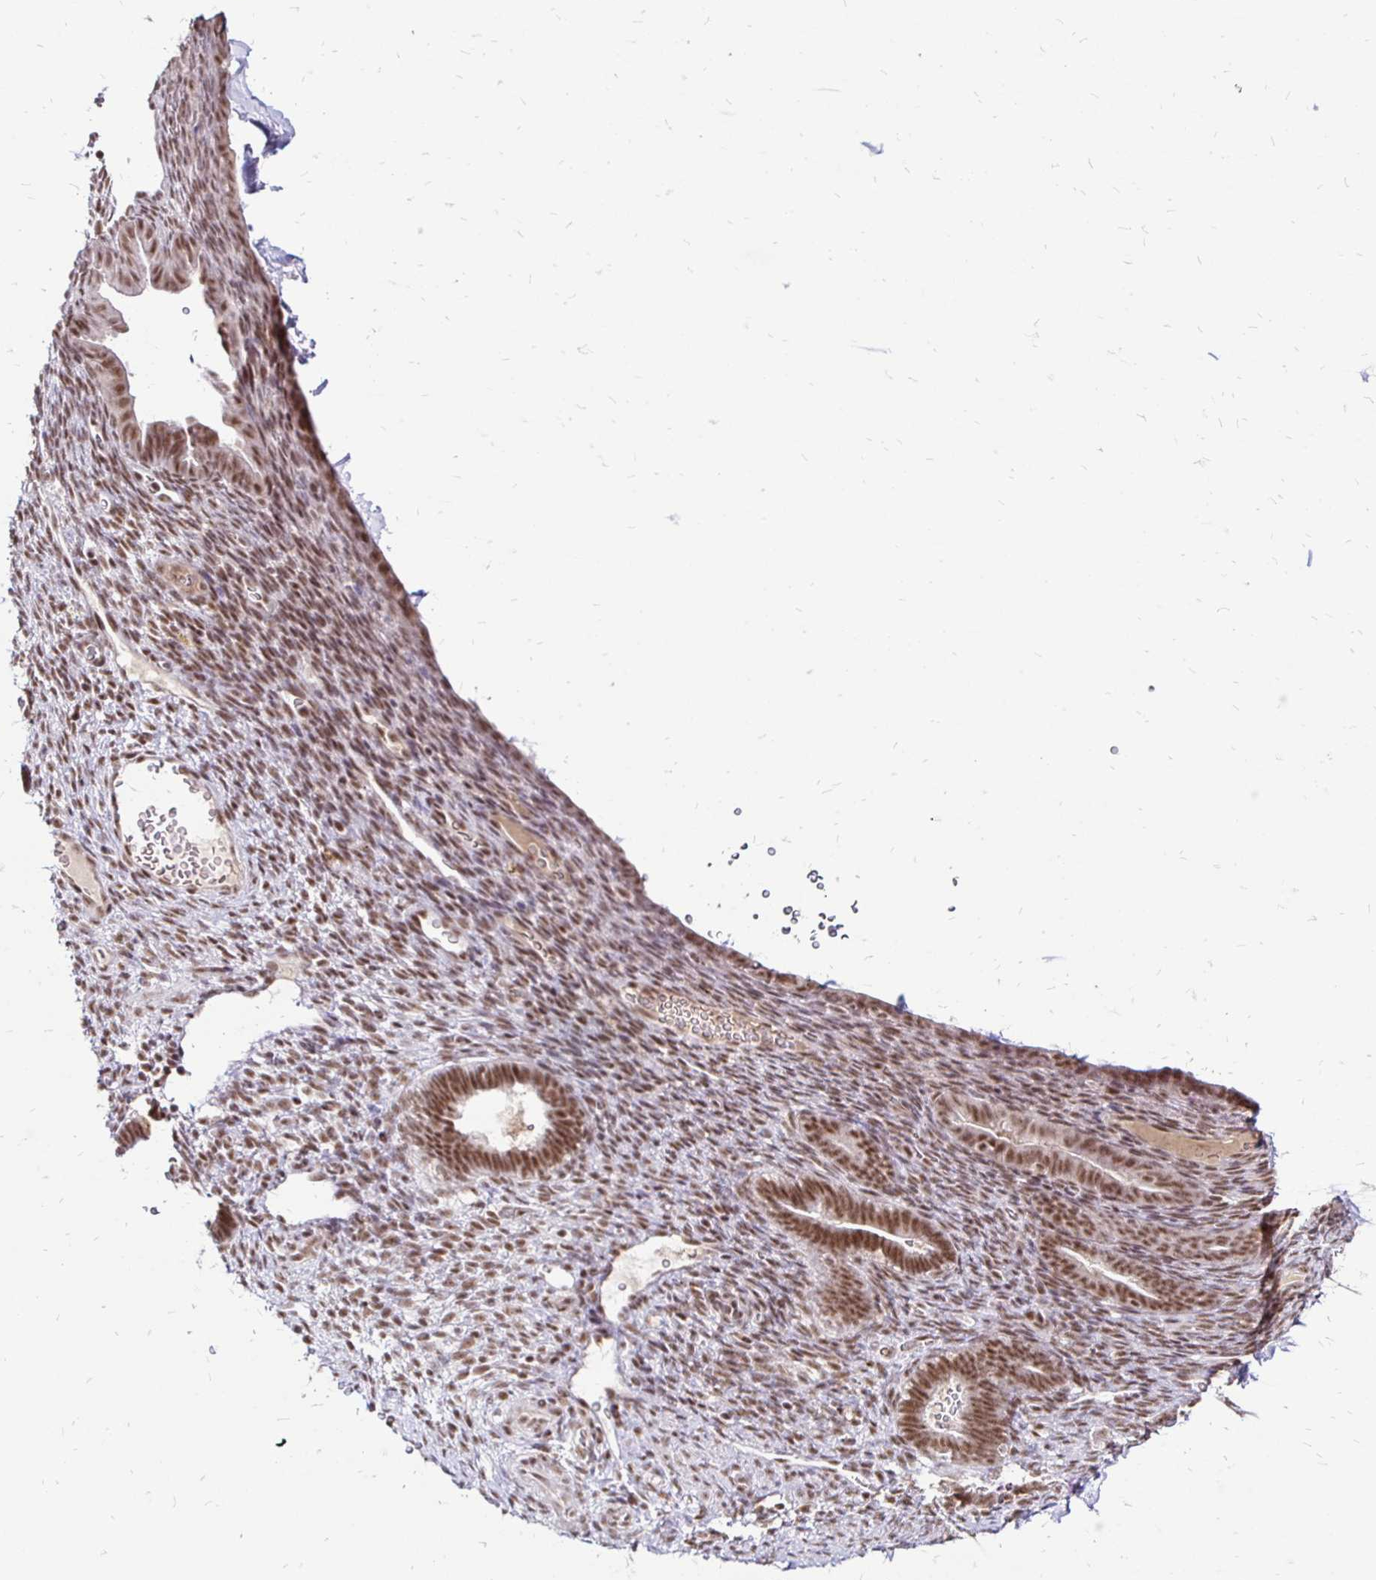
{"staining": {"intensity": "weak", "quantity": ">75%", "location": "nuclear"}, "tissue": "endometrium", "cell_type": "Cells in endometrial stroma", "image_type": "normal", "snomed": [{"axis": "morphology", "description": "Normal tissue, NOS"}, {"axis": "topography", "description": "Endometrium"}], "caption": "Immunohistochemical staining of benign human endometrium displays weak nuclear protein positivity in approximately >75% of cells in endometrial stroma.", "gene": "SIN3A", "patient": {"sex": "female", "age": 34}}